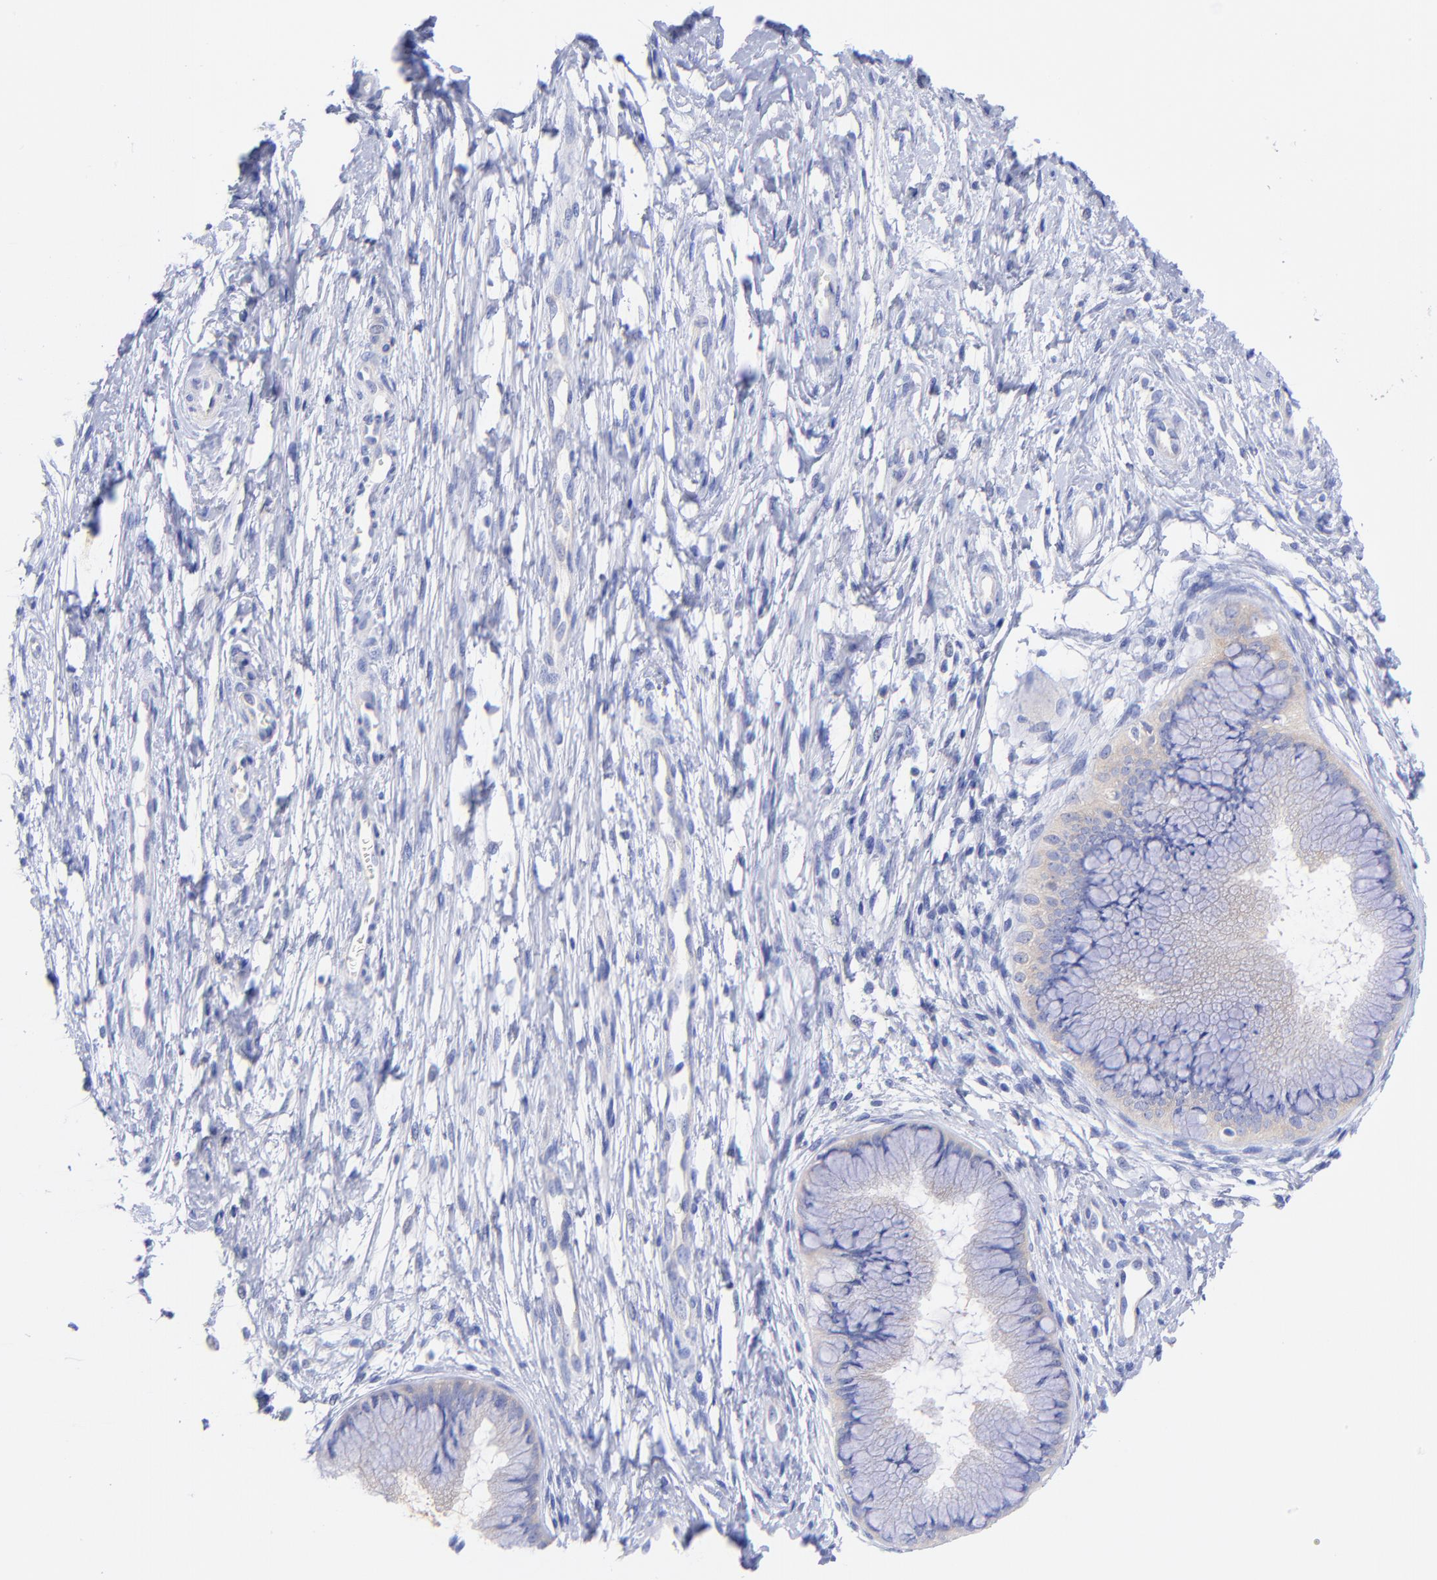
{"staining": {"intensity": "weak", "quantity": "25%-75%", "location": "cytoplasmic/membranous"}, "tissue": "cervix", "cell_type": "Glandular cells", "image_type": "normal", "snomed": [{"axis": "morphology", "description": "Normal tissue, NOS"}, {"axis": "topography", "description": "Cervix"}], "caption": "About 25%-75% of glandular cells in benign human cervix demonstrate weak cytoplasmic/membranous protein expression as visualized by brown immunohistochemical staining.", "gene": "GPHN", "patient": {"sex": "female", "age": 39}}